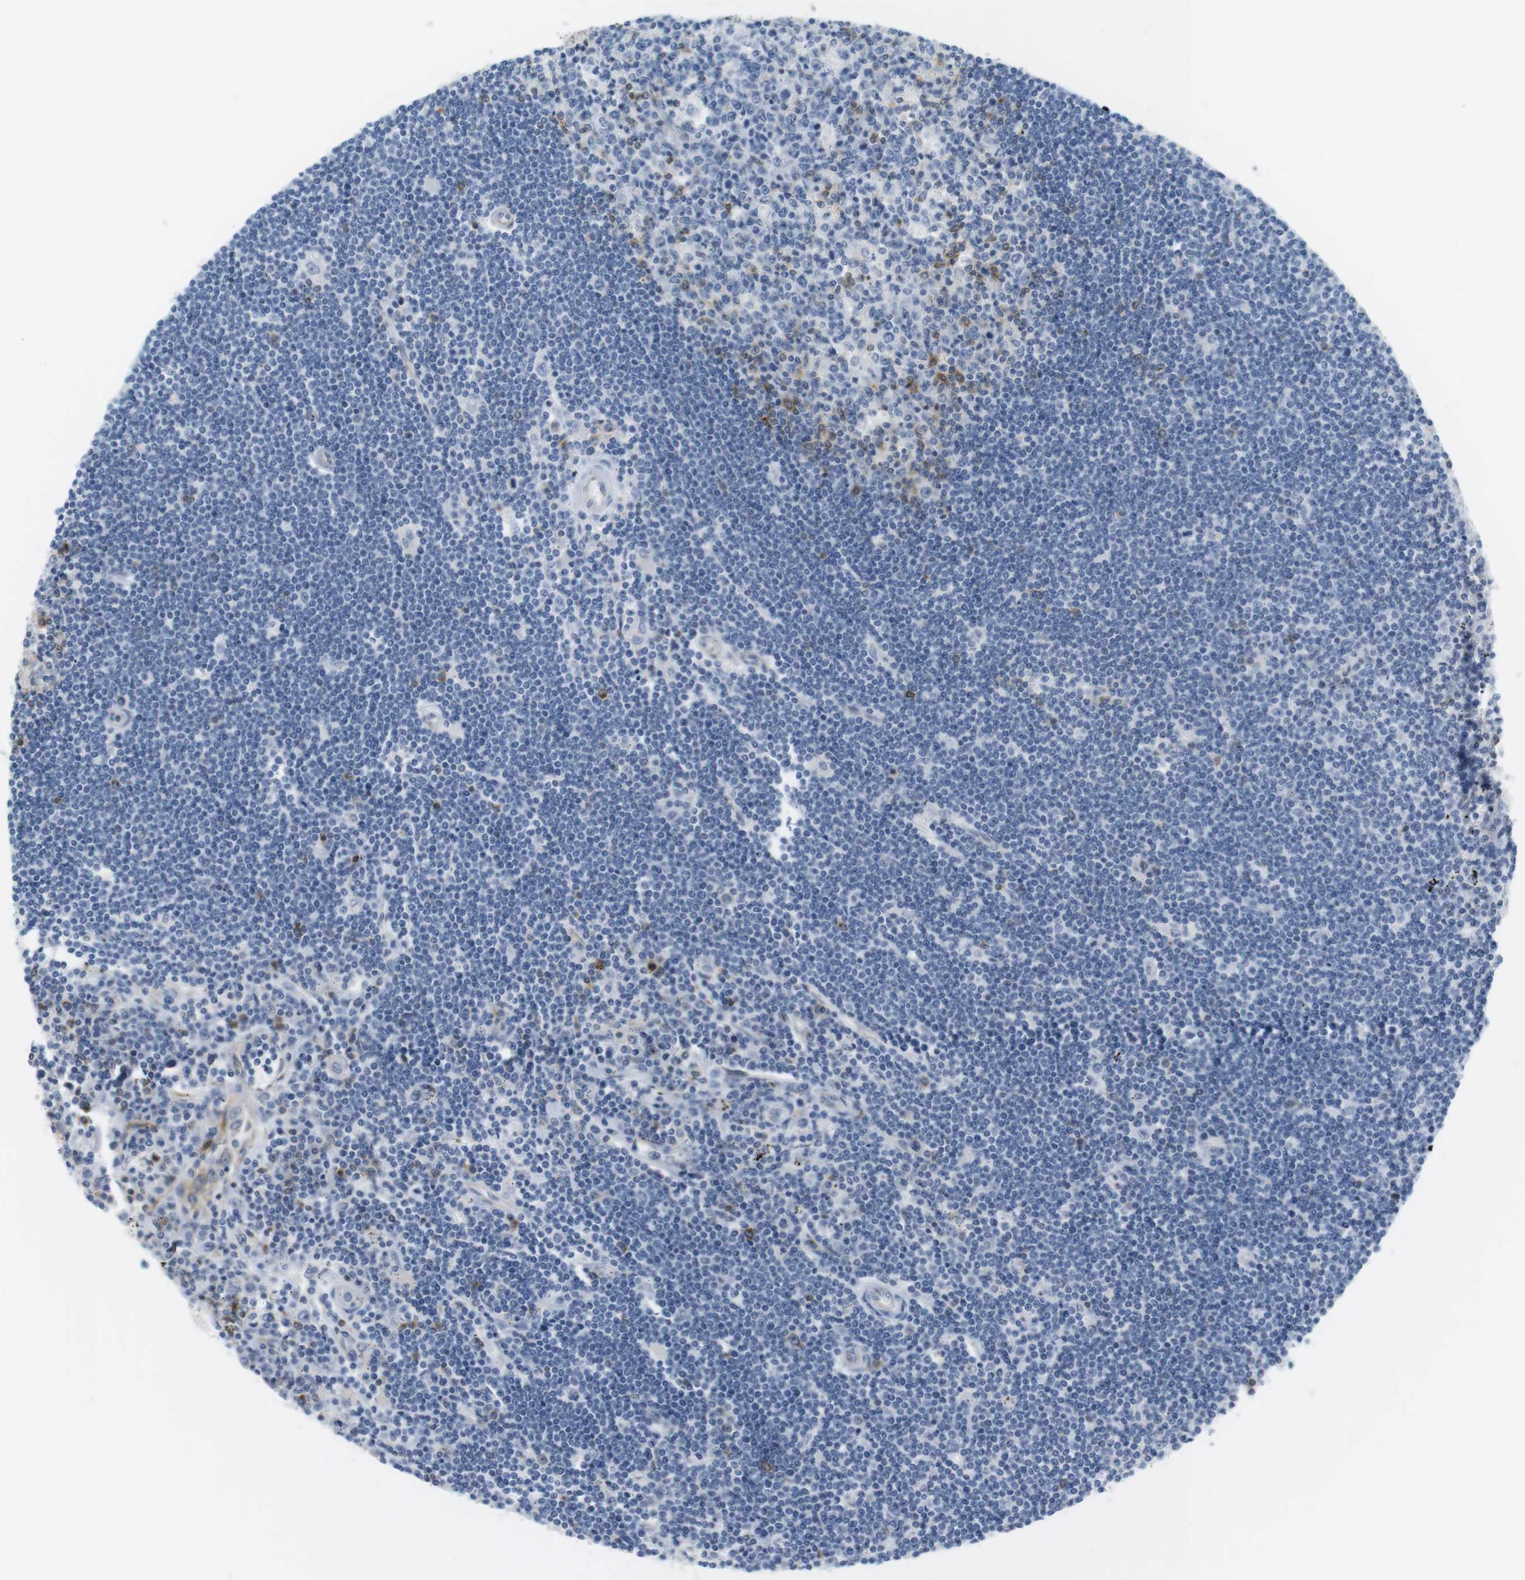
{"staining": {"intensity": "weak", "quantity": "<25%", "location": "cytoplasmic/membranous"}, "tissue": "lymphoma", "cell_type": "Tumor cells", "image_type": "cancer", "snomed": [{"axis": "morphology", "description": "Malignant lymphoma, non-Hodgkin's type, Low grade"}, {"axis": "topography", "description": "Spleen"}], "caption": "The image displays no significant positivity in tumor cells of malignant lymphoma, non-Hodgkin's type (low-grade). (DAB immunohistochemistry (IHC) visualized using brightfield microscopy, high magnification).", "gene": "F2R", "patient": {"sex": "male", "age": 76}}